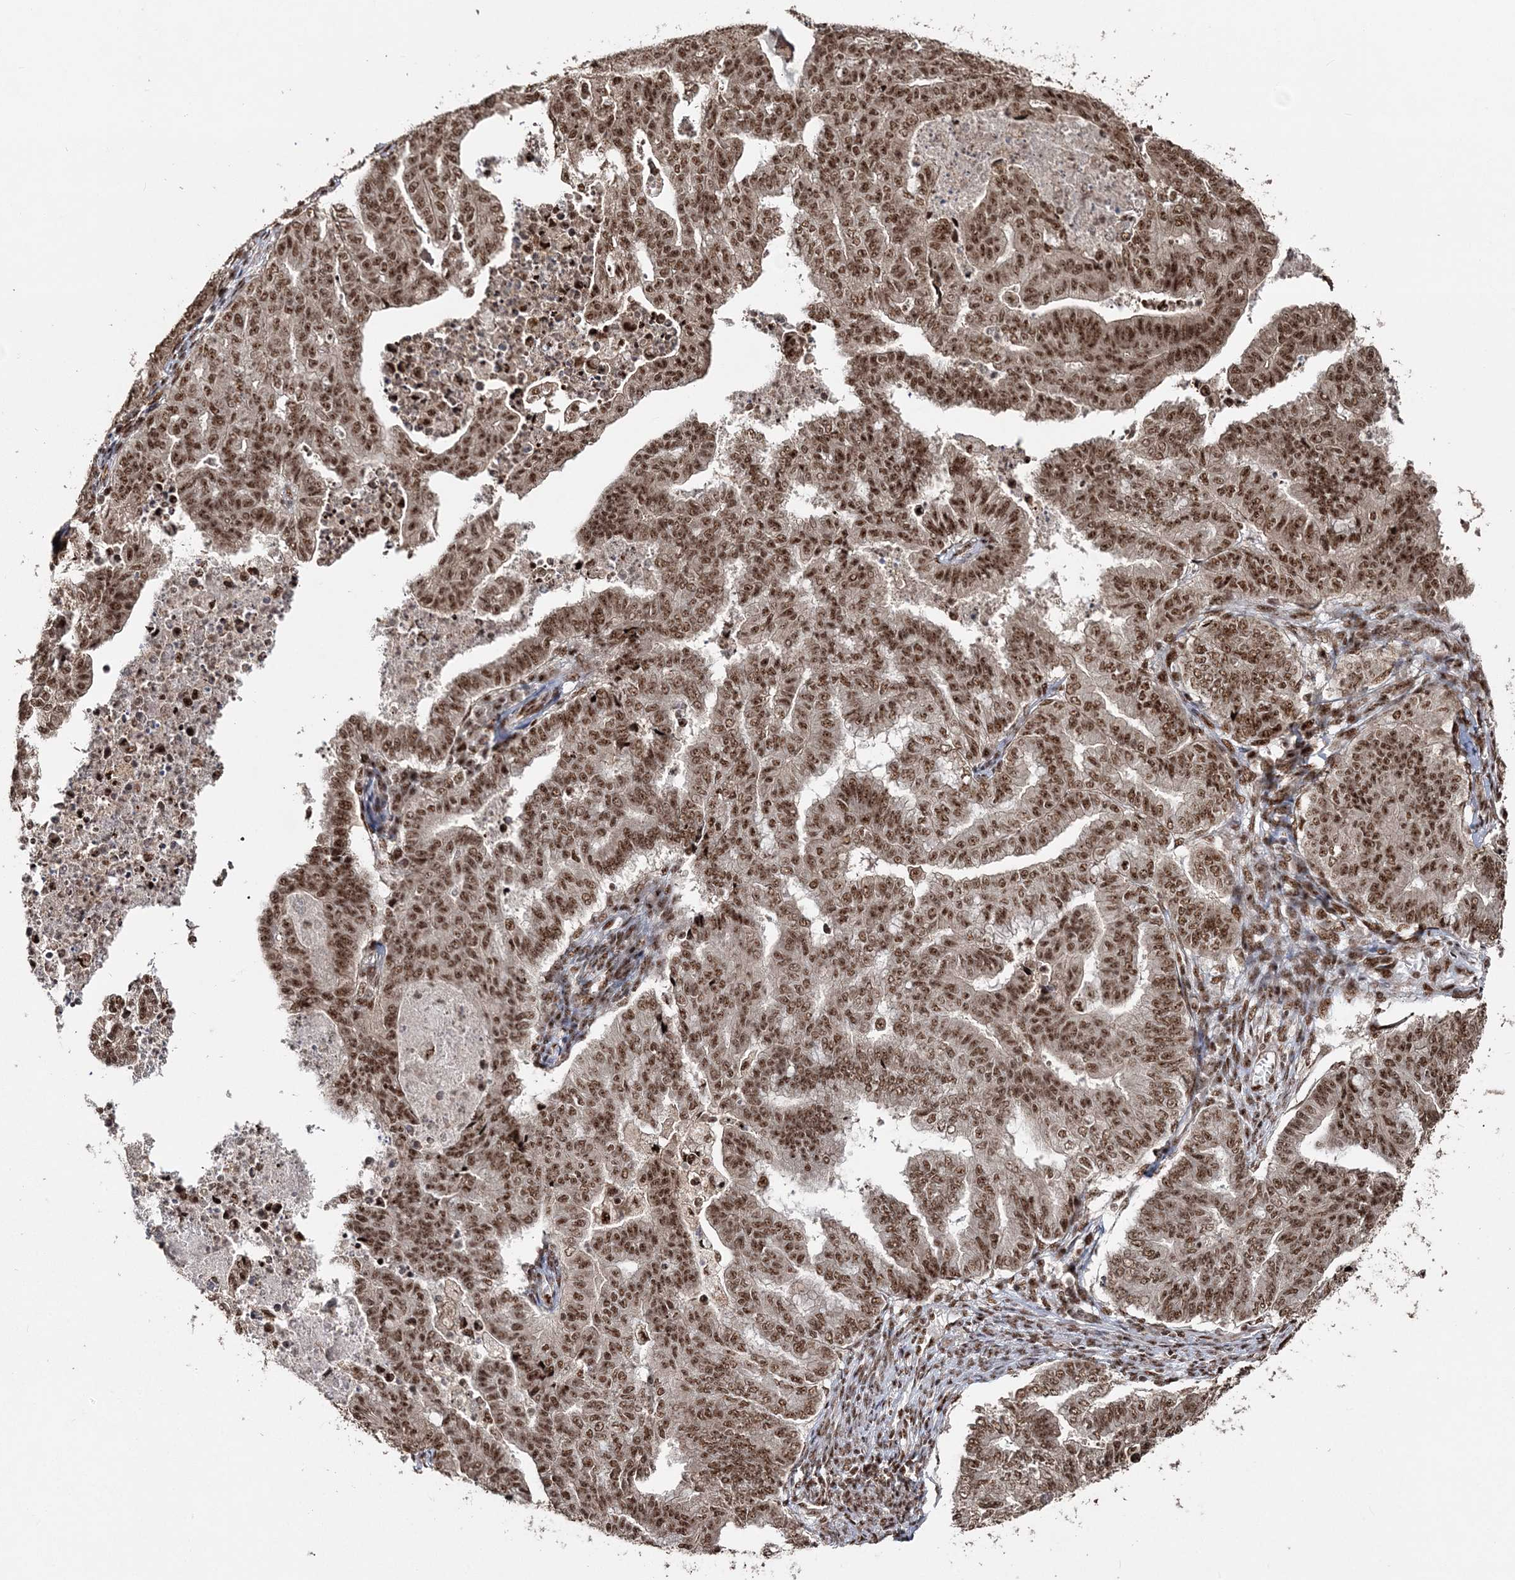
{"staining": {"intensity": "strong", "quantity": ">75%", "location": "nuclear"}, "tissue": "endometrial cancer", "cell_type": "Tumor cells", "image_type": "cancer", "snomed": [{"axis": "morphology", "description": "Adenocarcinoma, NOS"}, {"axis": "topography", "description": "Endometrium"}], "caption": "Immunohistochemistry image of neoplastic tissue: endometrial cancer stained using immunohistochemistry exhibits high levels of strong protein expression localized specifically in the nuclear of tumor cells, appearing as a nuclear brown color.", "gene": "EXOSC8", "patient": {"sex": "female", "age": 79}}